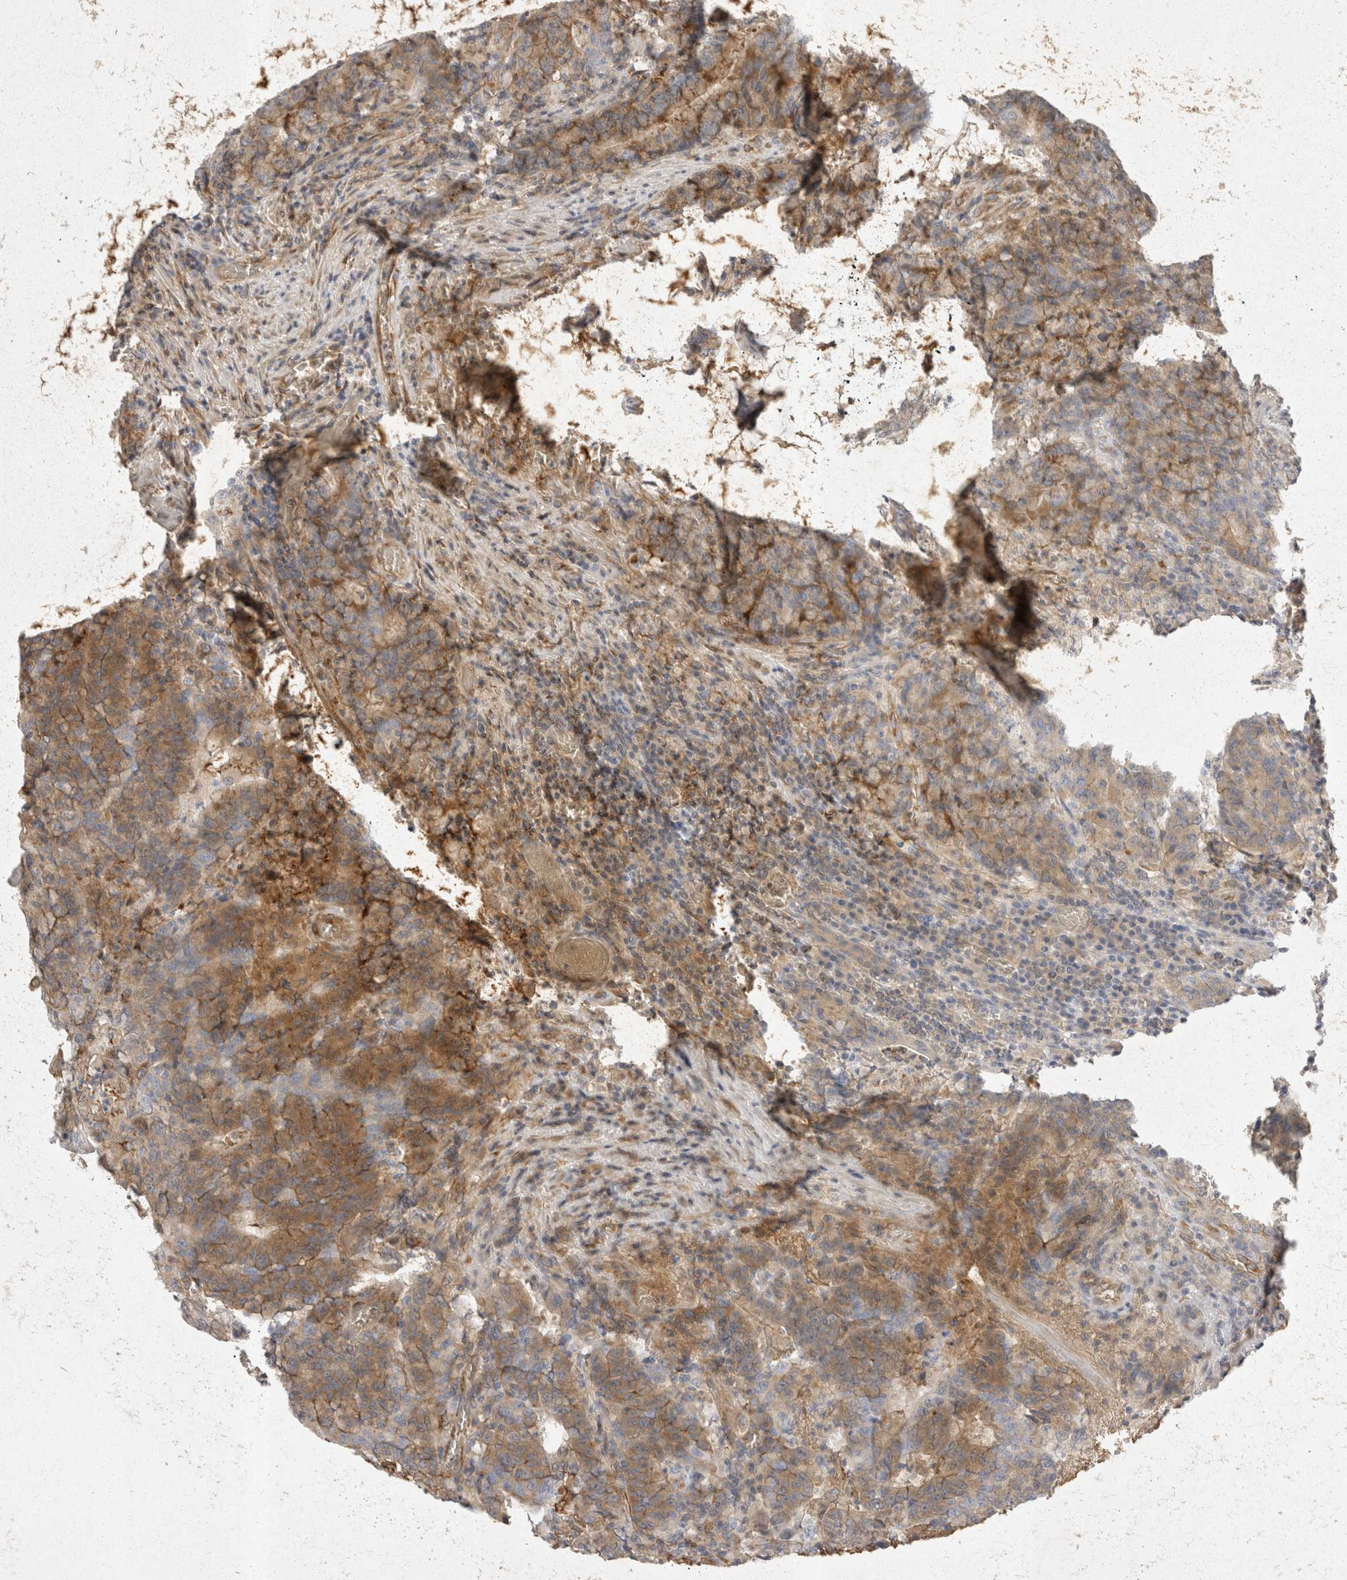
{"staining": {"intensity": "weak", "quantity": "25%-75%", "location": "cytoplasmic/membranous"}, "tissue": "colorectal cancer", "cell_type": "Tumor cells", "image_type": "cancer", "snomed": [{"axis": "morphology", "description": "Adenocarcinoma, NOS"}, {"axis": "topography", "description": "Colon"}], "caption": "Colorectal cancer was stained to show a protein in brown. There is low levels of weak cytoplasmic/membranous staining in approximately 25%-75% of tumor cells. The staining is performed using DAB (3,3'-diaminobenzidine) brown chromogen to label protein expression. The nuclei are counter-stained blue using hematoxylin.", "gene": "EIF4G3", "patient": {"sex": "female", "age": 75}}